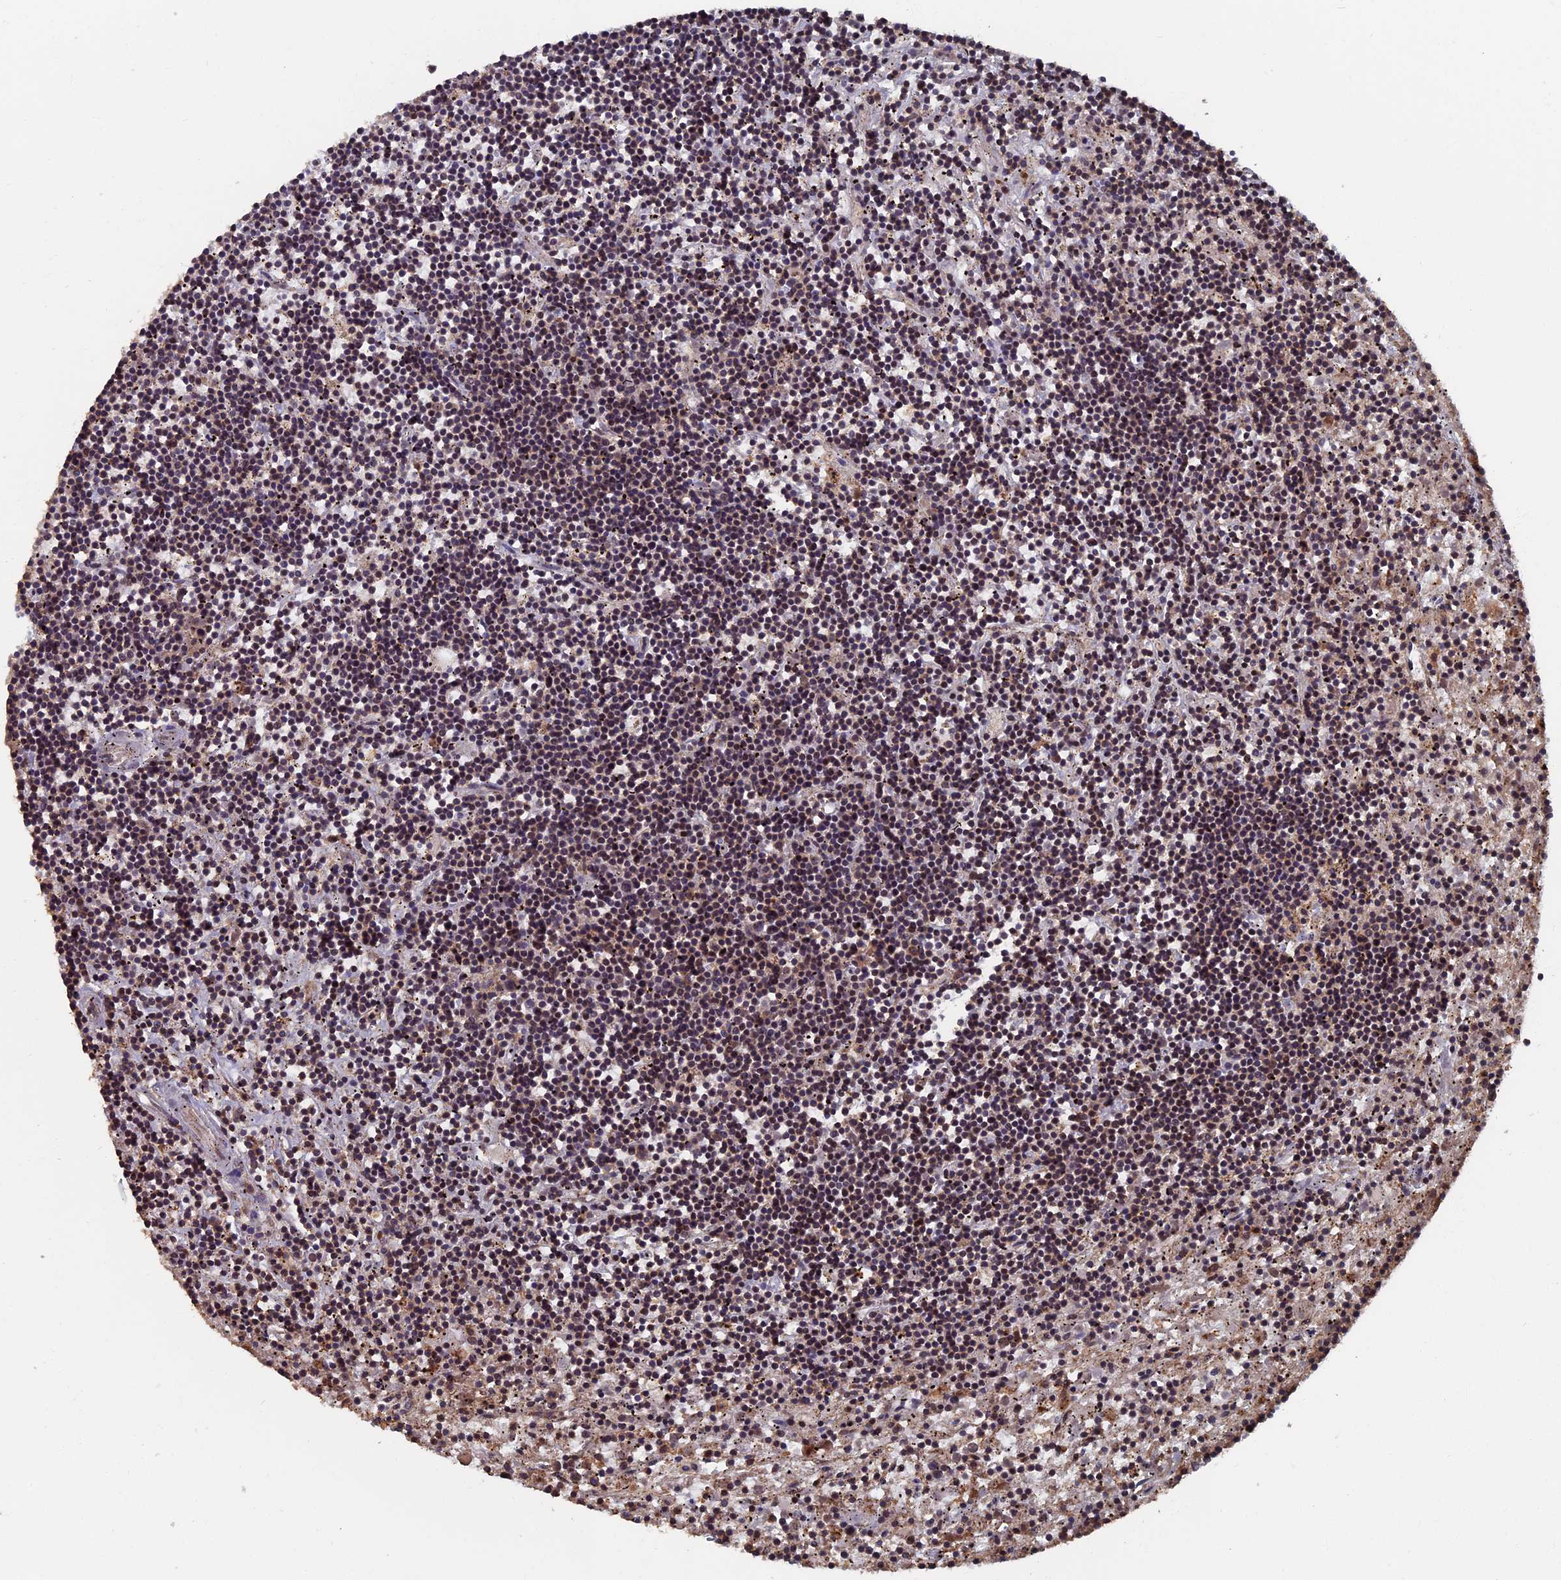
{"staining": {"intensity": "weak", "quantity": "25%-75%", "location": "cytoplasmic/membranous,nuclear"}, "tissue": "lymphoma", "cell_type": "Tumor cells", "image_type": "cancer", "snomed": [{"axis": "morphology", "description": "Malignant lymphoma, non-Hodgkin's type, Low grade"}, {"axis": "topography", "description": "Spleen"}], "caption": "Immunohistochemical staining of low-grade malignant lymphoma, non-Hodgkin's type displays weak cytoplasmic/membranous and nuclear protein positivity in about 25%-75% of tumor cells.", "gene": "RASGRF1", "patient": {"sex": "male", "age": 76}}